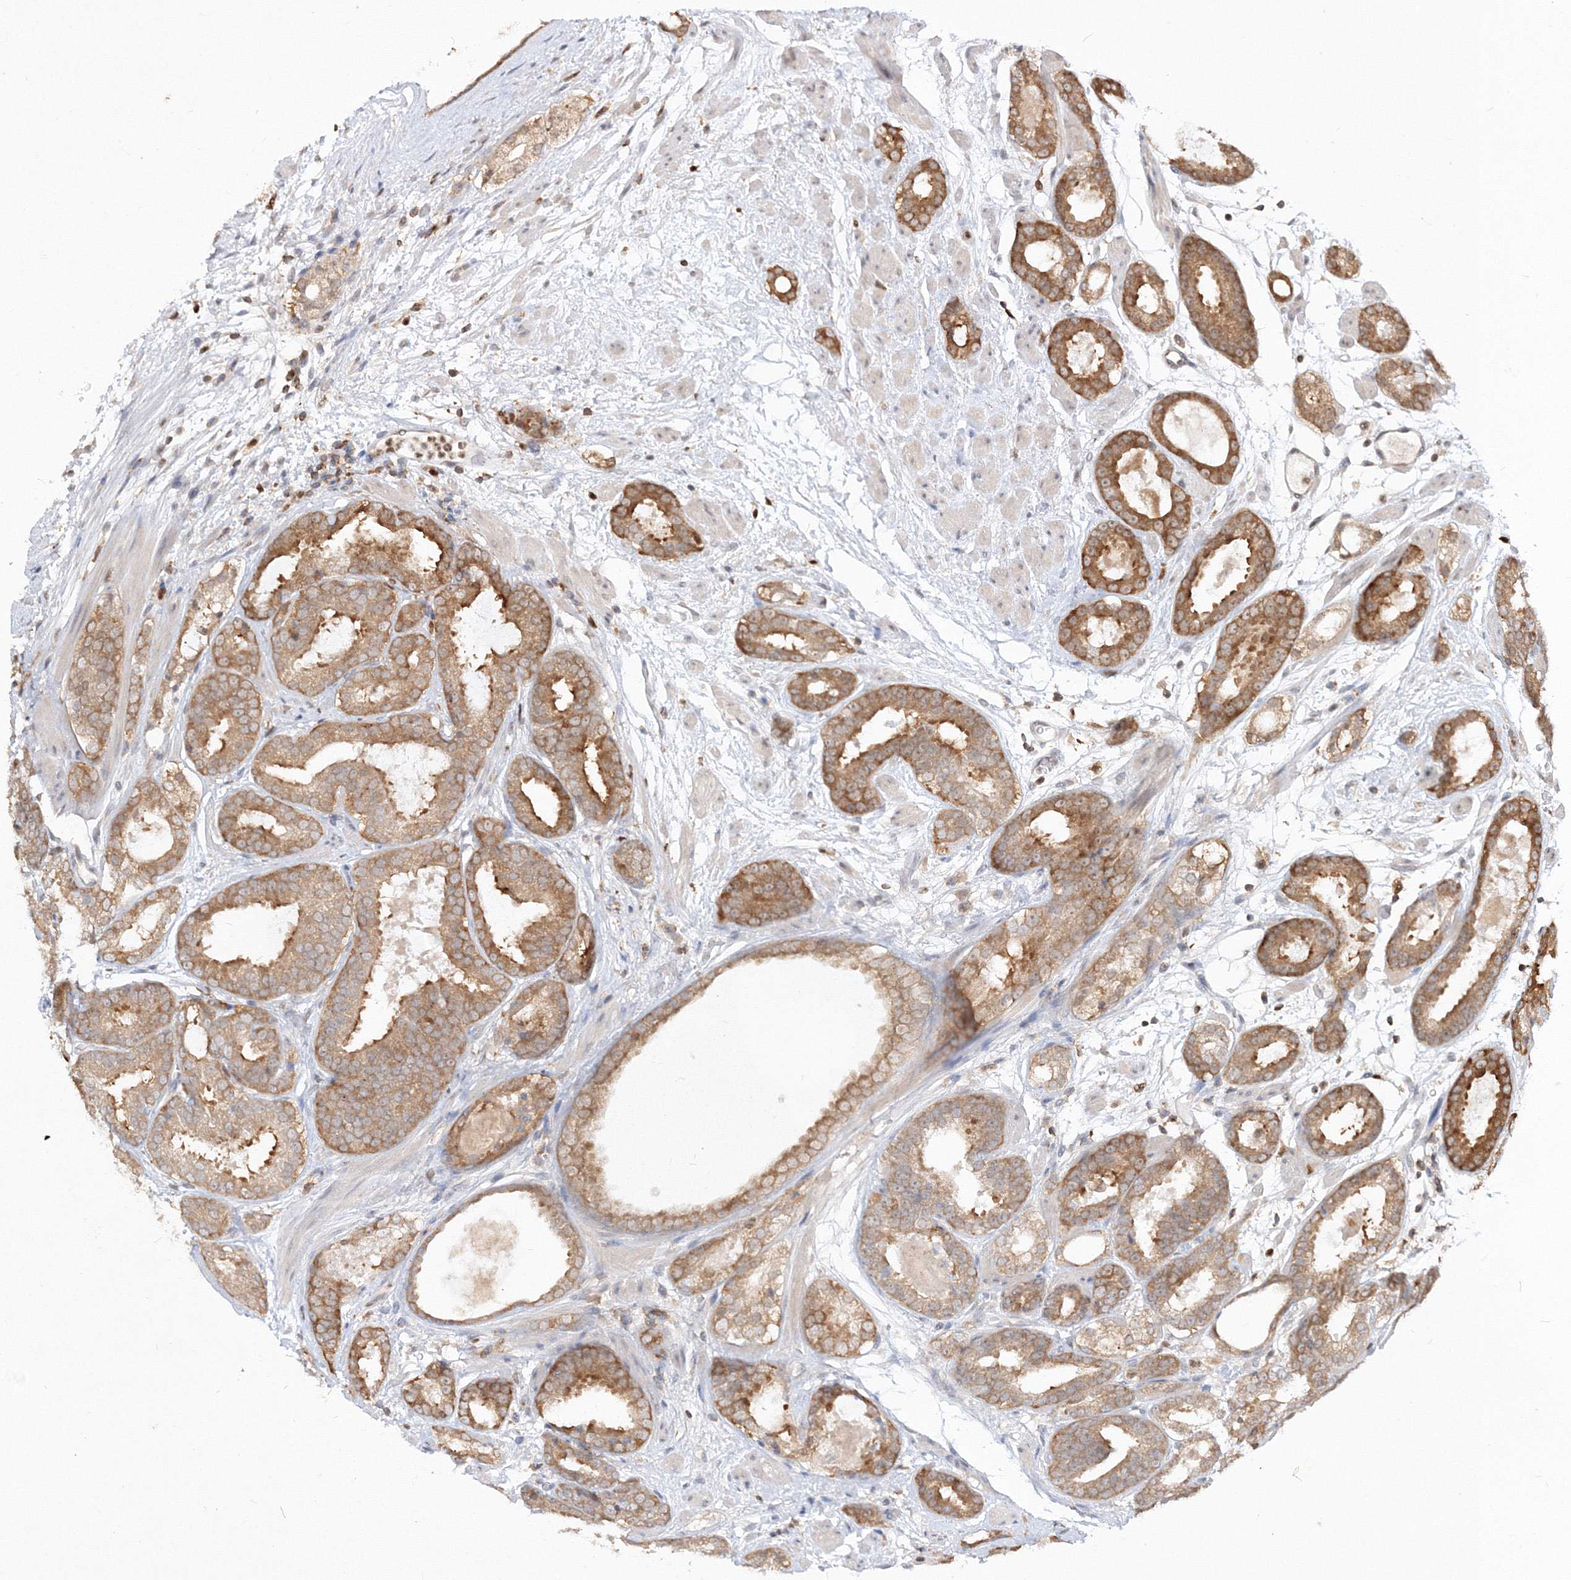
{"staining": {"intensity": "moderate", "quantity": ">75%", "location": "cytoplasmic/membranous"}, "tissue": "prostate cancer", "cell_type": "Tumor cells", "image_type": "cancer", "snomed": [{"axis": "morphology", "description": "Adenocarcinoma, Low grade"}, {"axis": "topography", "description": "Prostate"}], "caption": "A micrograph of human prostate low-grade adenocarcinoma stained for a protein demonstrates moderate cytoplasmic/membranous brown staining in tumor cells.", "gene": "TMEM50B", "patient": {"sex": "male", "age": 69}}